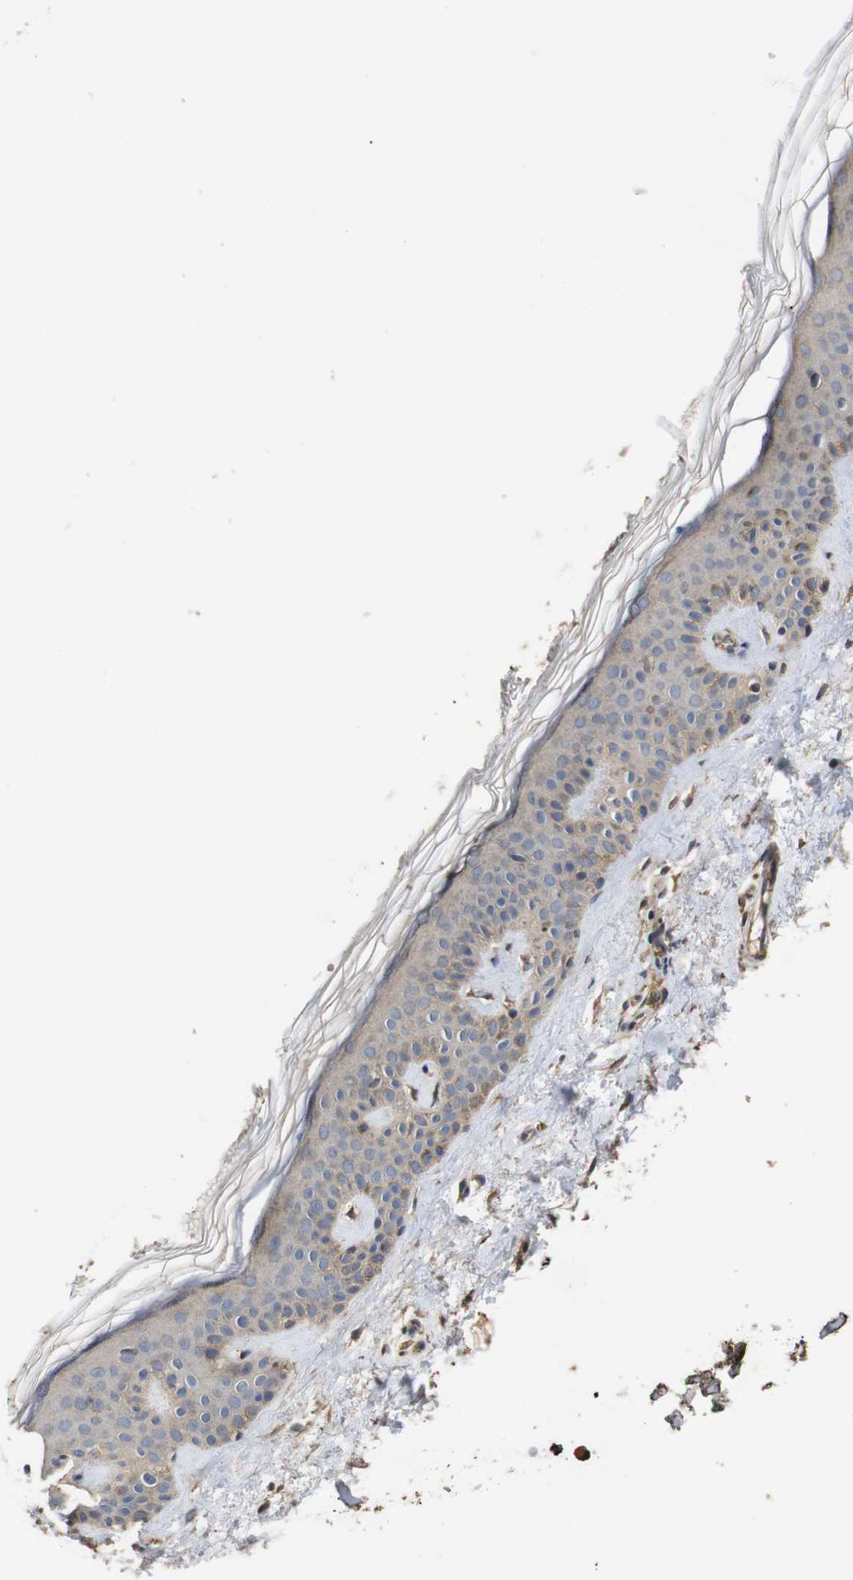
{"staining": {"intensity": "moderate", "quantity": ">75%", "location": "cytoplasmic/membranous"}, "tissue": "skin", "cell_type": "Fibroblasts", "image_type": "normal", "snomed": [{"axis": "morphology", "description": "Normal tissue, NOS"}, {"axis": "topography", "description": "Skin"}], "caption": "Immunohistochemistry (IHC) histopathology image of normal skin stained for a protein (brown), which reveals medium levels of moderate cytoplasmic/membranous positivity in approximately >75% of fibroblasts.", "gene": "ARHGAP24", "patient": {"sex": "male", "age": 67}}